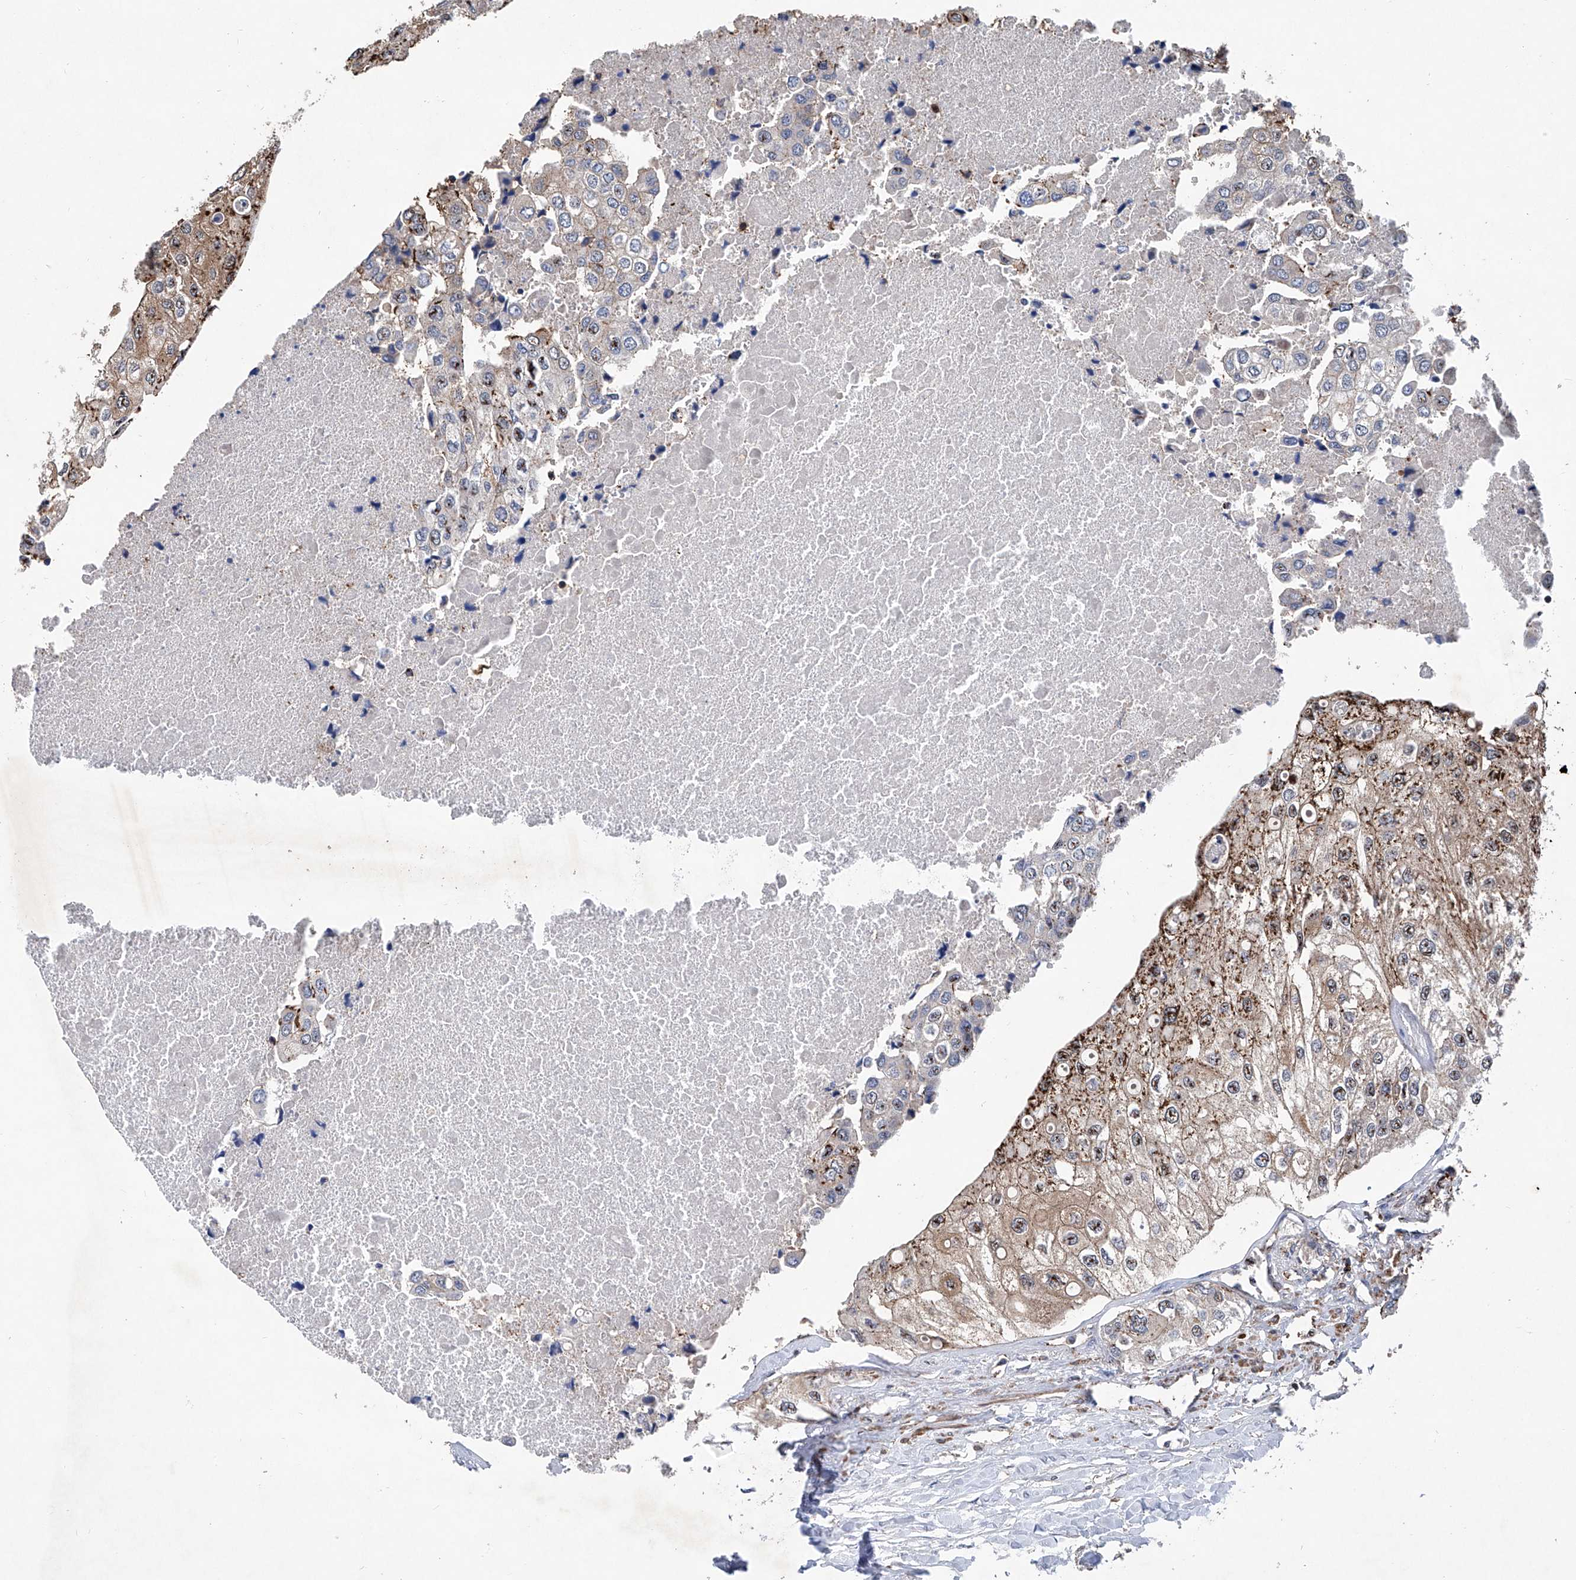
{"staining": {"intensity": "moderate", "quantity": "<25%", "location": "cytoplasmic/membranous"}, "tissue": "urothelial cancer", "cell_type": "Tumor cells", "image_type": "cancer", "snomed": [{"axis": "morphology", "description": "Urothelial carcinoma, High grade"}, {"axis": "topography", "description": "Urinary bladder"}], "caption": "High-magnification brightfield microscopy of high-grade urothelial carcinoma stained with DAB (3,3'-diaminobenzidine) (brown) and counterstained with hematoxylin (blue). tumor cells exhibit moderate cytoplasmic/membranous staining is appreciated in about<25% of cells. Using DAB (brown) and hematoxylin (blue) stains, captured at high magnification using brightfield microscopy.", "gene": "NT5C3A", "patient": {"sex": "male", "age": 64}}